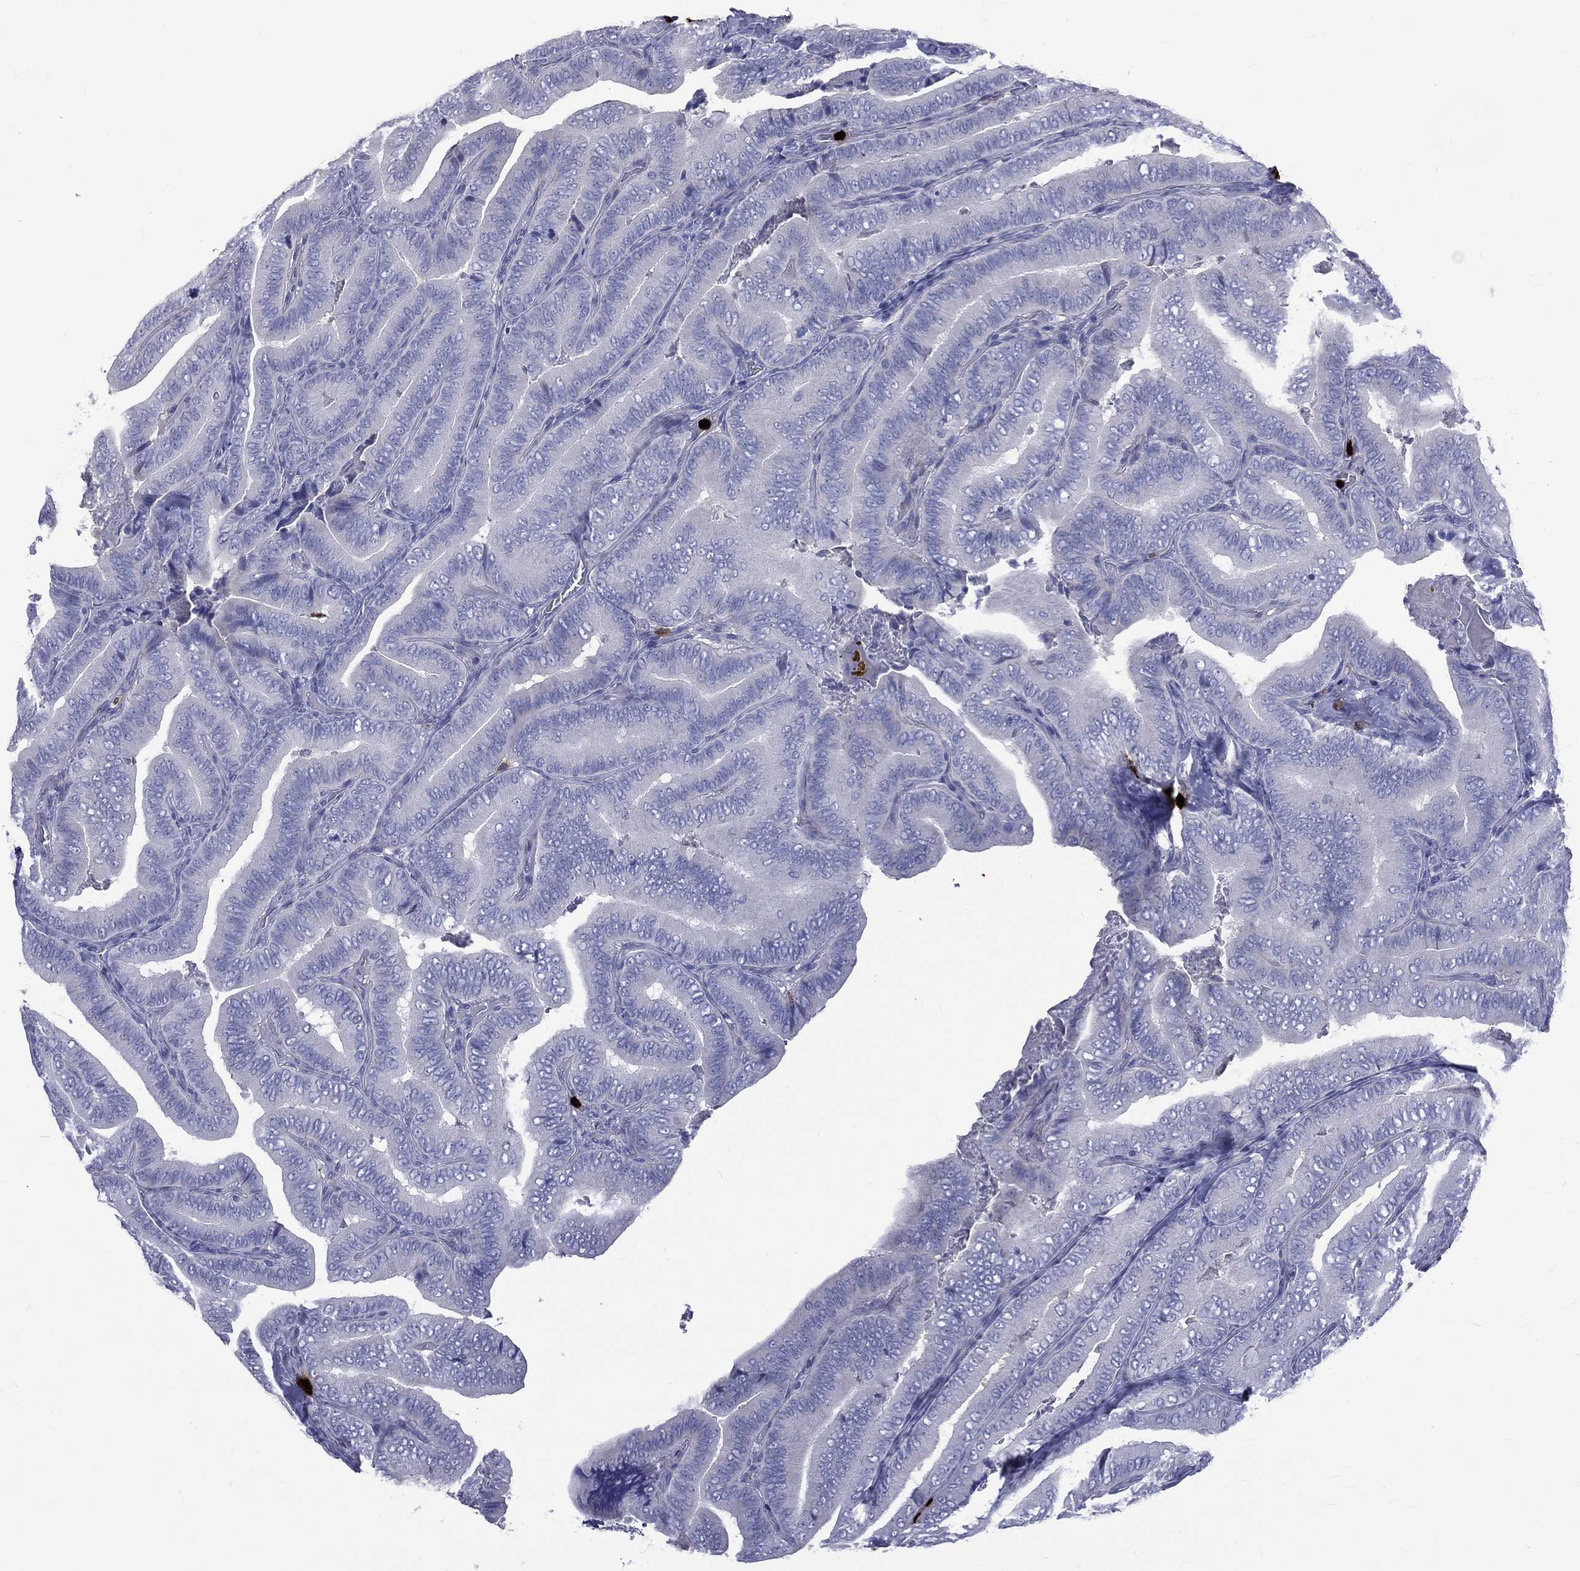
{"staining": {"intensity": "negative", "quantity": "none", "location": "none"}, "tissue": "thyroid cancer", "cell_type": "Tumor cells", "image_type": "cancer", "snomed": [{"axis": "morphology", "description": "Papillary adenocarcinoma, NOS"}, {"axis": "topography", "description": "Thyroid gland"}], "caption": "This image is of thyroid cancer stained with immunohistochemistry to label a protein in brown with the nuclei are counter-stained blue. There is no staining in tumor cells.", "gene": "ELANE", "patient": {"sex": "male", "age": 61}}